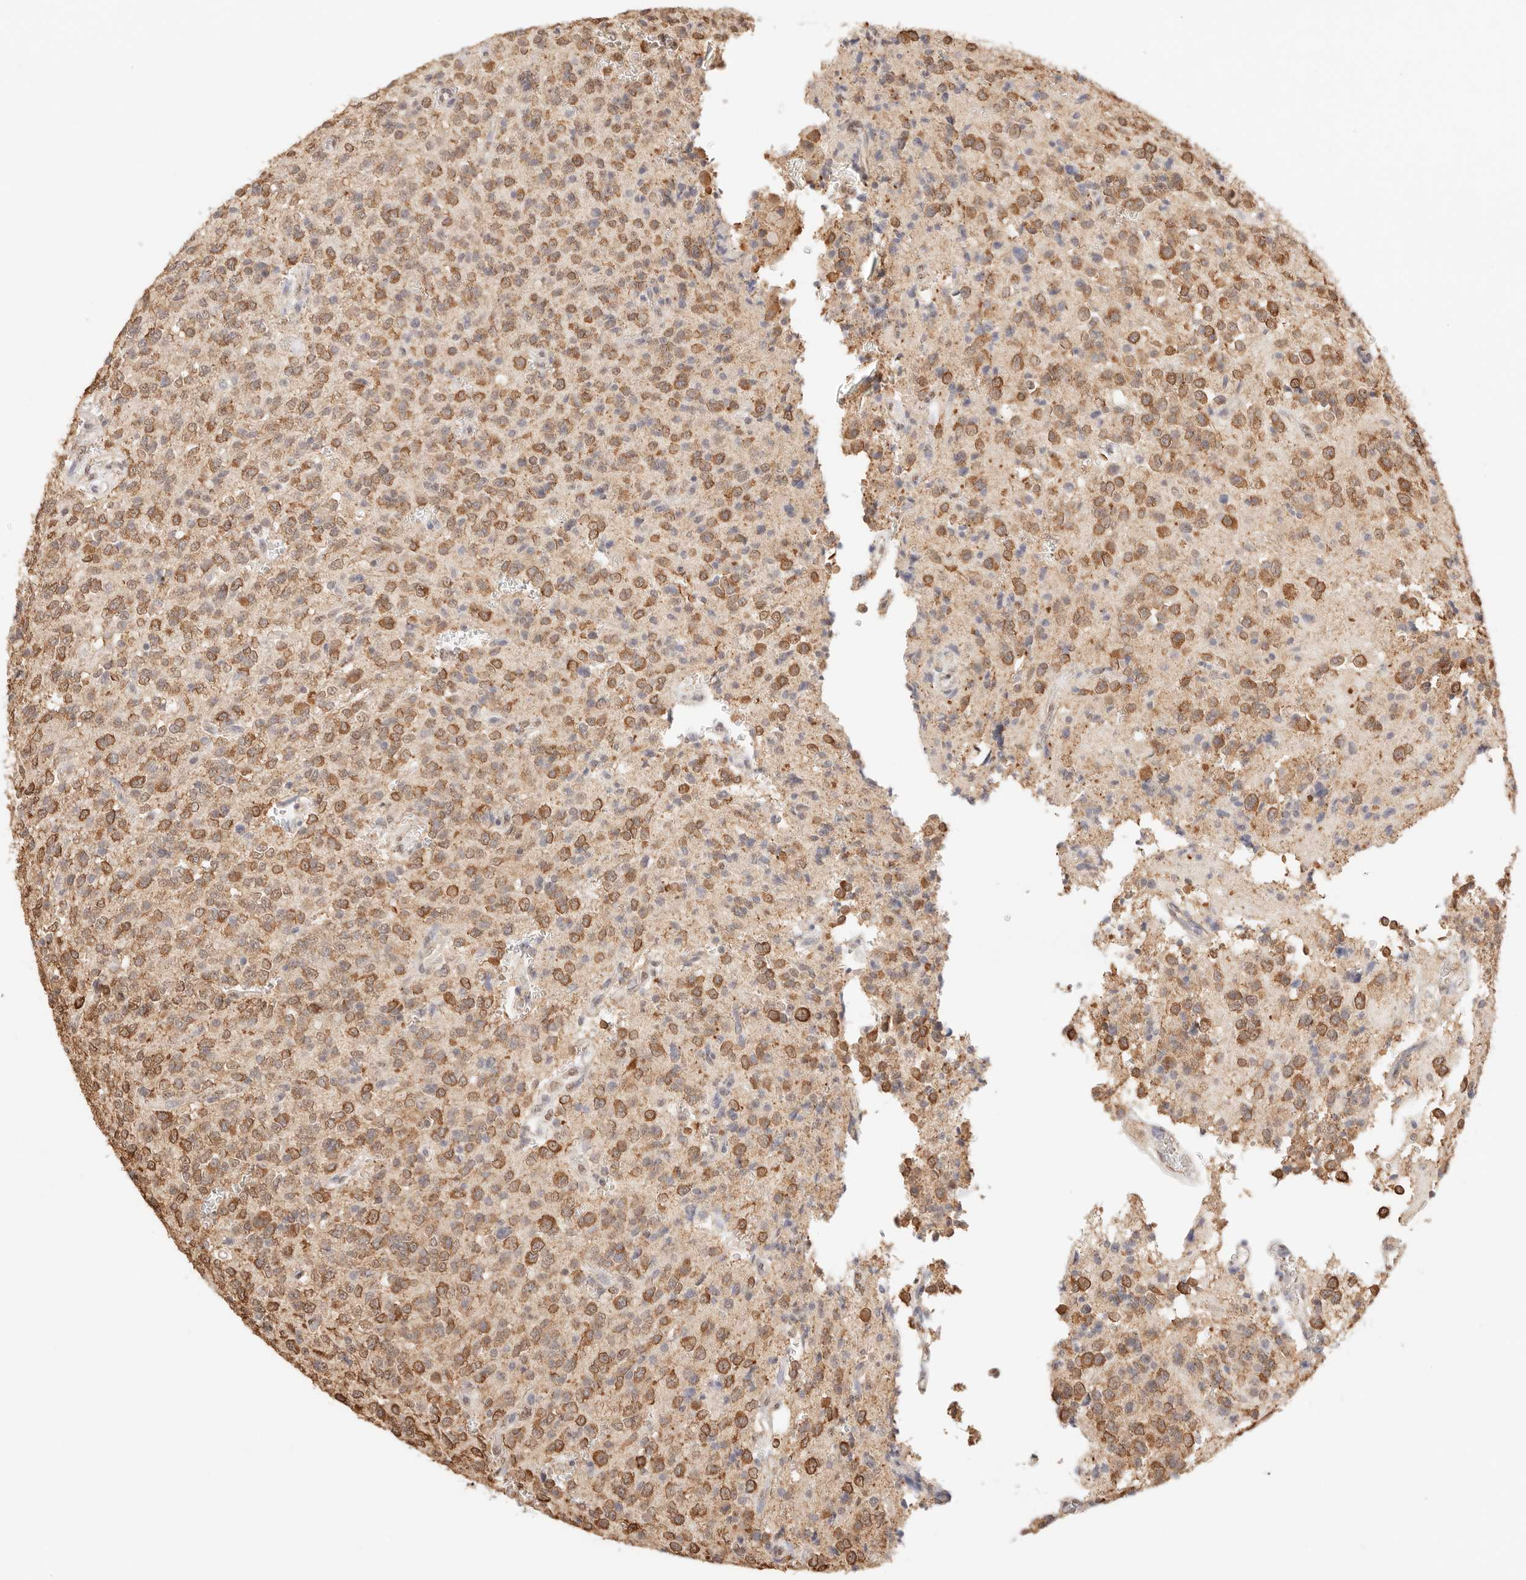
{"staining": {"intensity": "moderate", "quantity": ">75%", "location": "cytoplasmic/membranous"}, "tissue": "glioma", "cell_type": "Tumor cells", "image_type": "cancer", "snomed": [{"axis": "morphology", "description": "Glioma, malignant, High grade"}, {"axis": "topography", "description": "Brain"}], "caption": "Malignant glioma (high-grade) stained for a protein (brown) reveals moderate cytoplasmic/membranous positive staining in about >75% of tumor cells.", "gene": "IL1R2", "patient": {"sex": "male", "age": 34}}